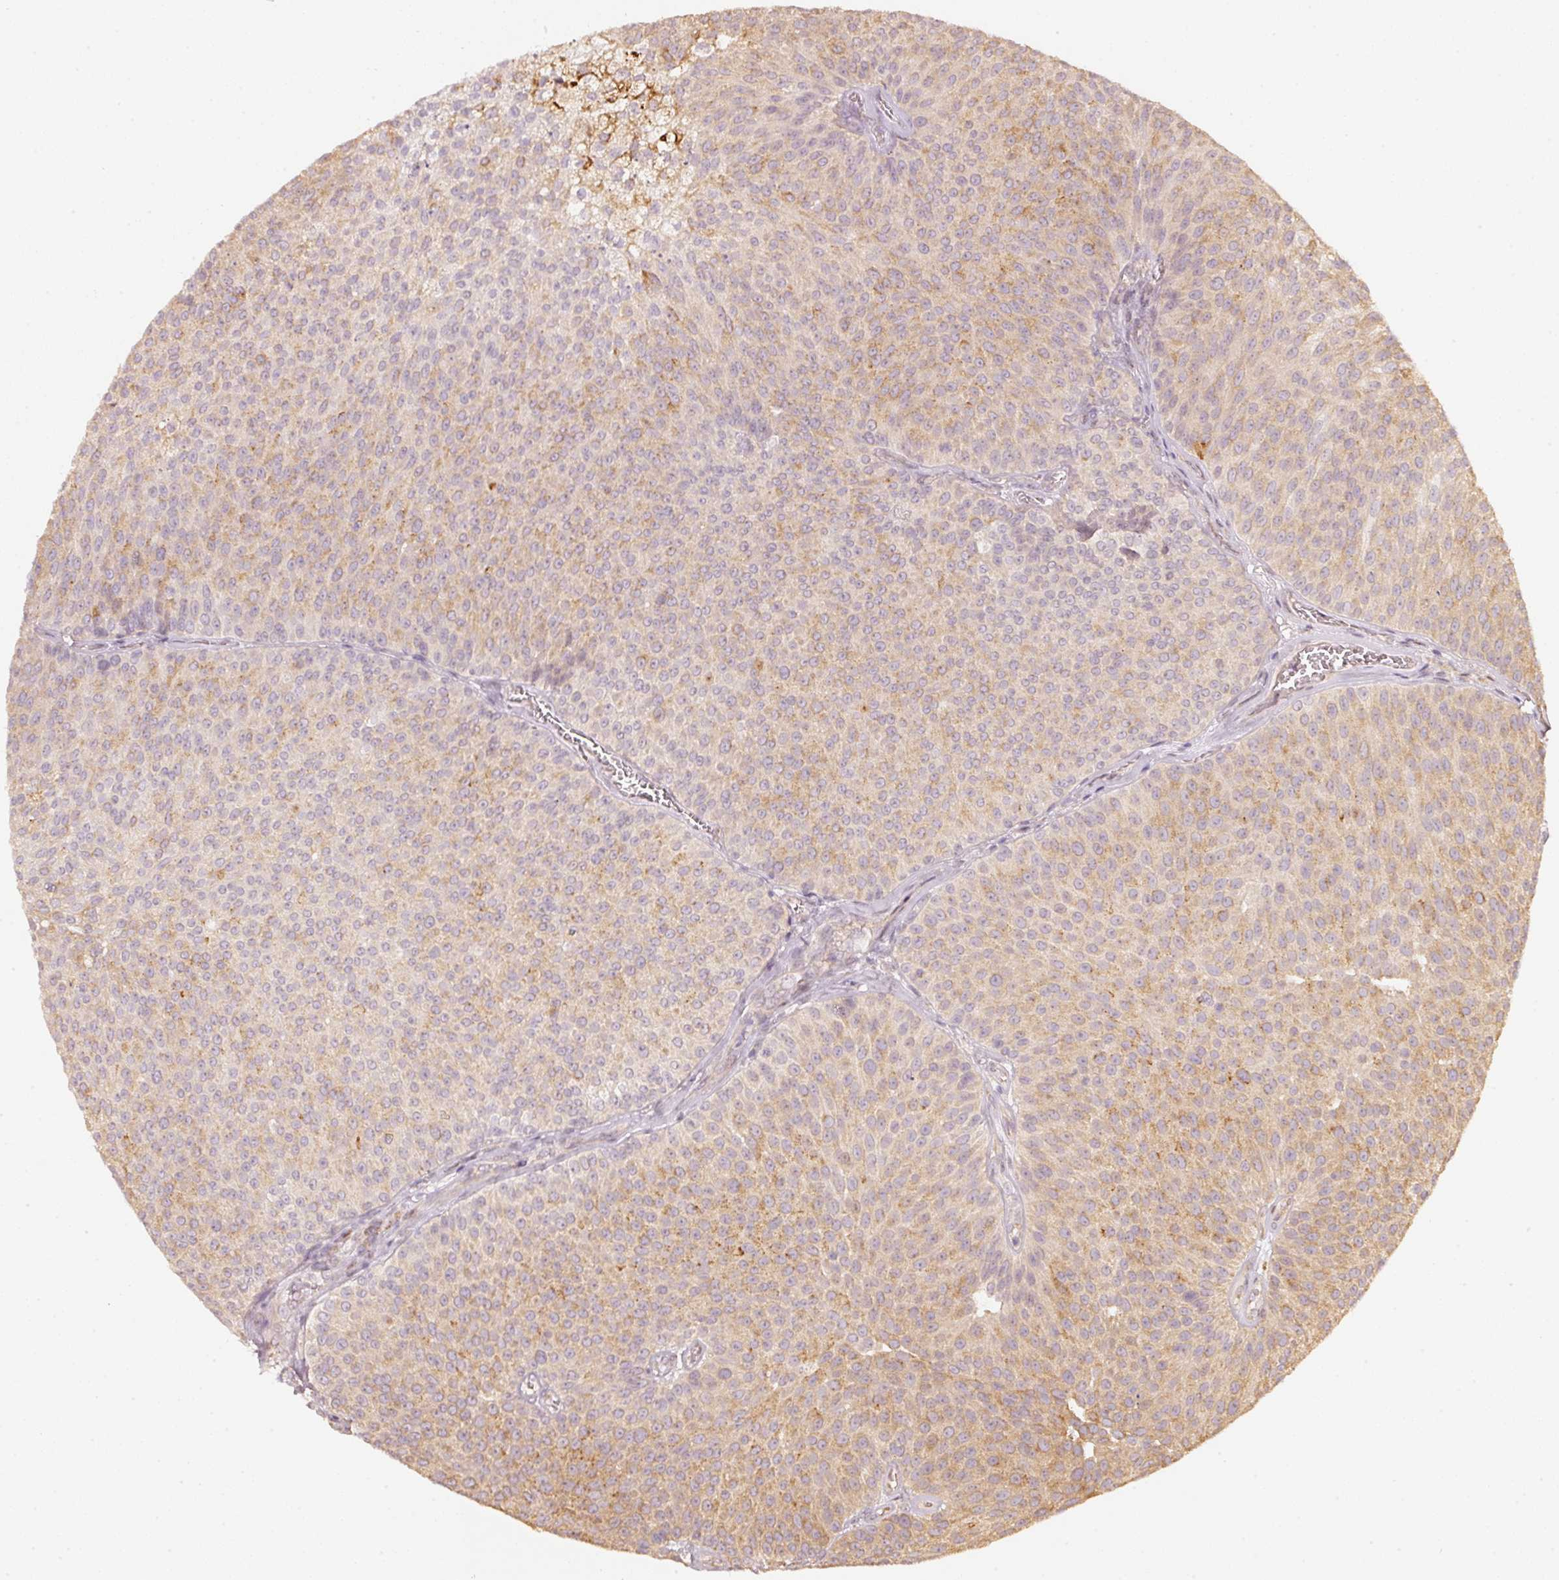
{"staining": {"intensity": "moderate", "quantity": "25%-75%", "location": "cytoplasmic/membranous"}, "tissue": "urothelial cancer", "cell_type": "Tumor cells", "image_type": "cancer", "snomed": [{"axis": "morphology", "description": "Urothelial carcinoma, Low grade"}, {"axis": "topography", "description": "Urinary bladder"}], "caption": "An immunohistochemistry (IHC) micrograph of neoplastic tissue is shown. Protein staining in brown labels moderate cytoplasmic/membranous positivity in urothelial cancer within tumor cells.", "gene": "RAB35", "patient": {"sex": "female", "age": 79}}